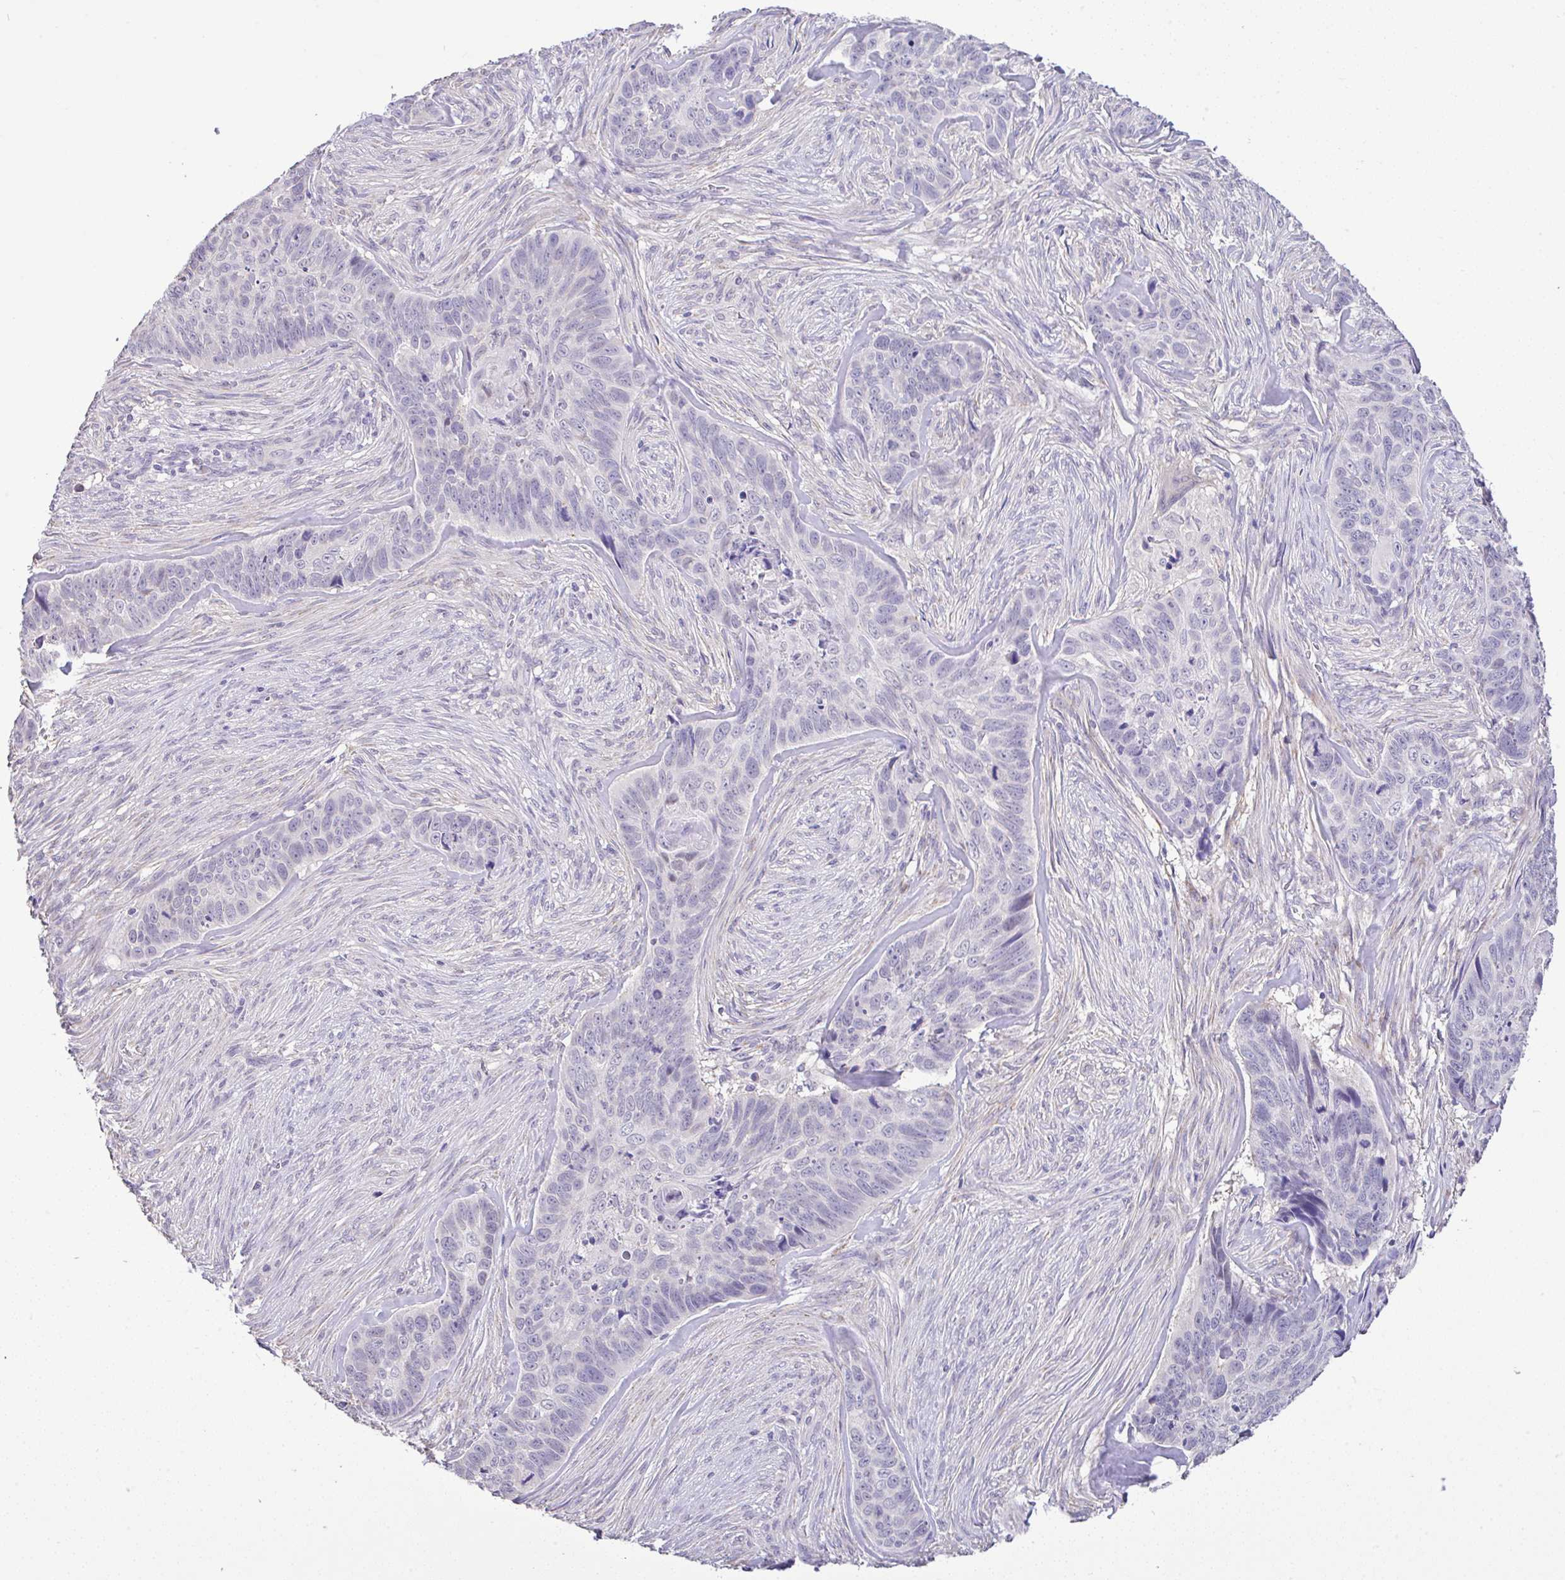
{"staining": {"intensity": "negative", "quantity": "none", "location": "none"}, "tissue": "skin cancer", "cell_type": "Tumor cells", "image_type": "cancer", "snomed": [{"axis": "morphology", "description": "Basal cell carcinoma"}, {"axis": "topography", "description": "Skin"}], "caption": "Human skin basal cell carcinoma stained for a protein using IHC shows no expression in tumor cells.", "gene": "CTU1", "patient": {"sex": "female", "age": 82}}